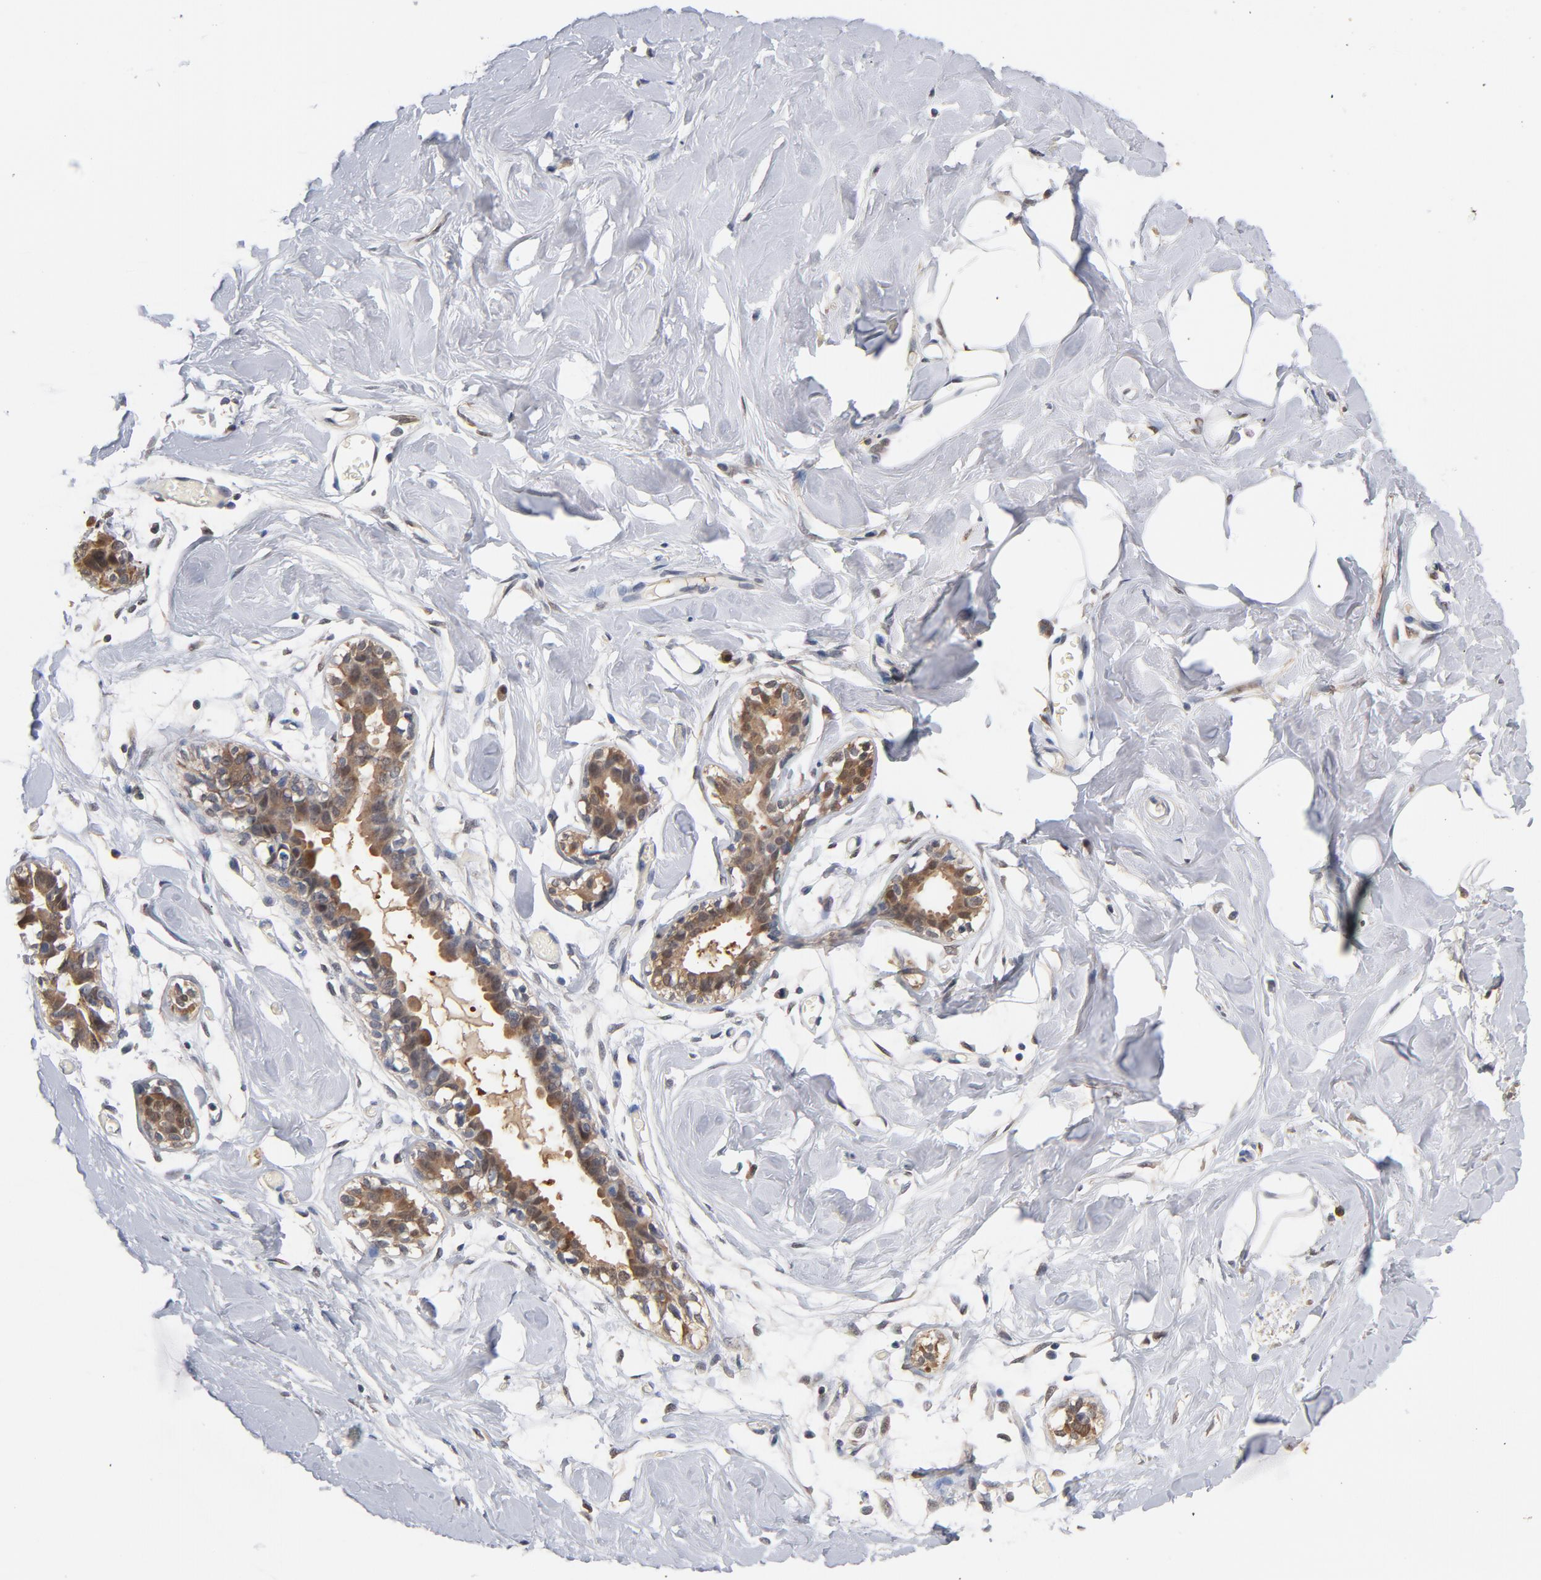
{"staining": {"intensity": "negative", "quantity": "none", "location": "none"}, "tissue": "breast", "cell_type": "Adipocytes", "image_type": "normal", "snomed": [{"axis": "morphology", "description": "Normal tissue, NOS"}, {"axis": "topography", "description": "Breast"}, {"axis": "topography", "description": "Adipose tissue"}], "caption": "The image shows no staining of adipocytes in unremarkable breast. (DAB immunohistochemistry (IHC) visualized using brightfield microscopy, high magnification).", "gene": "MIF", "patient": {"sex": "female", "age": 25}}